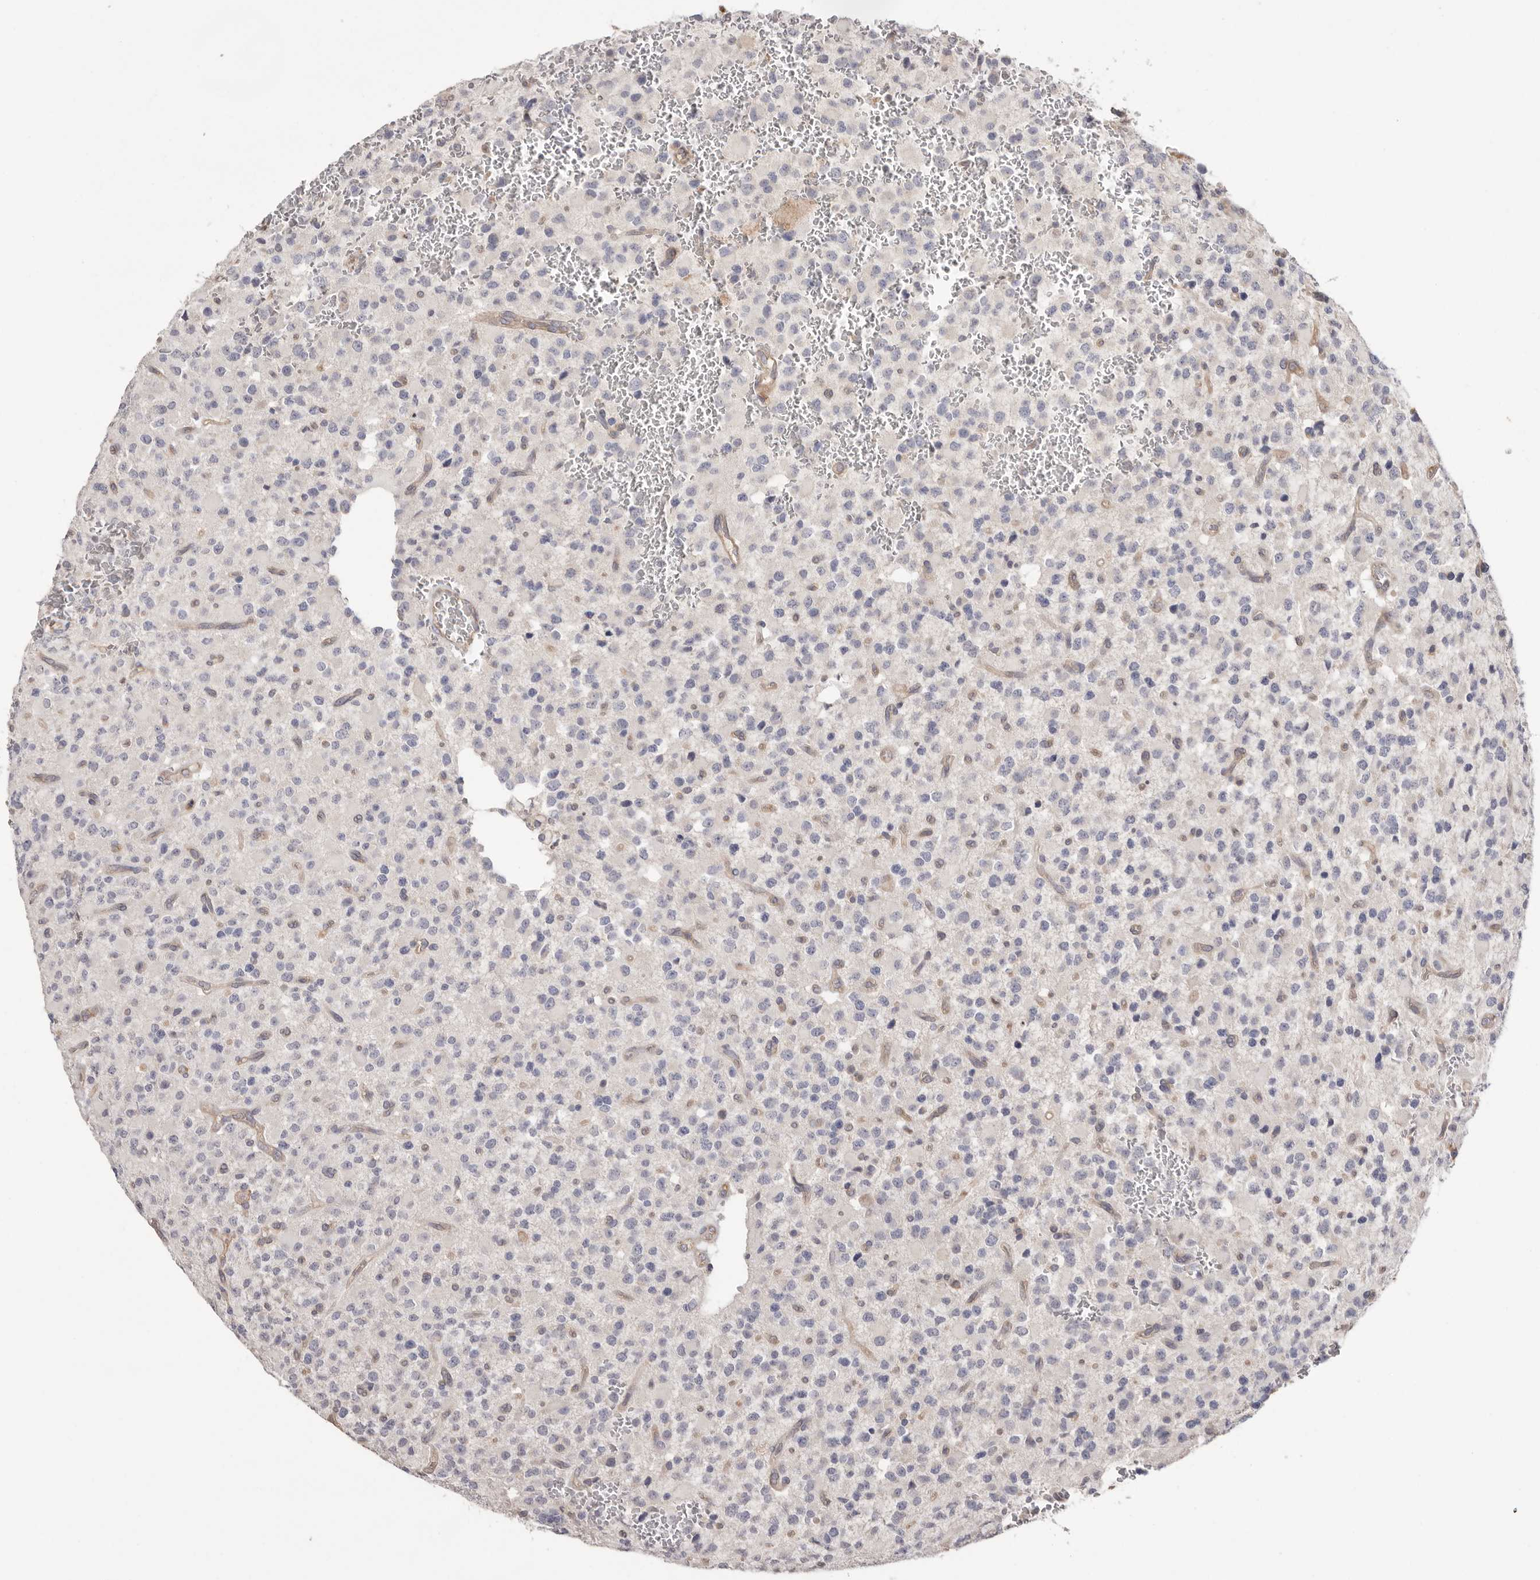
{"staining": {"intensity": "negative", "quantity": "none", "location": "none"}, "tissue": "glioma", "cell_type": "Tumor cells", "image_type": "cancer", "snomed": [{"axis": "morphology", "description": "Glioma, malignant, High grade"}, {"axis": "topography", "description": "Brain"}], "caption": "The image demonstrates no staining of tumor cells in glioma. (DAB (3,3'-diaminobenzidine) IHC visualized using brightfield microscopy, high magnification).", "gene": "MMACHC", "patient": {"sex": "male", "age": 34}}